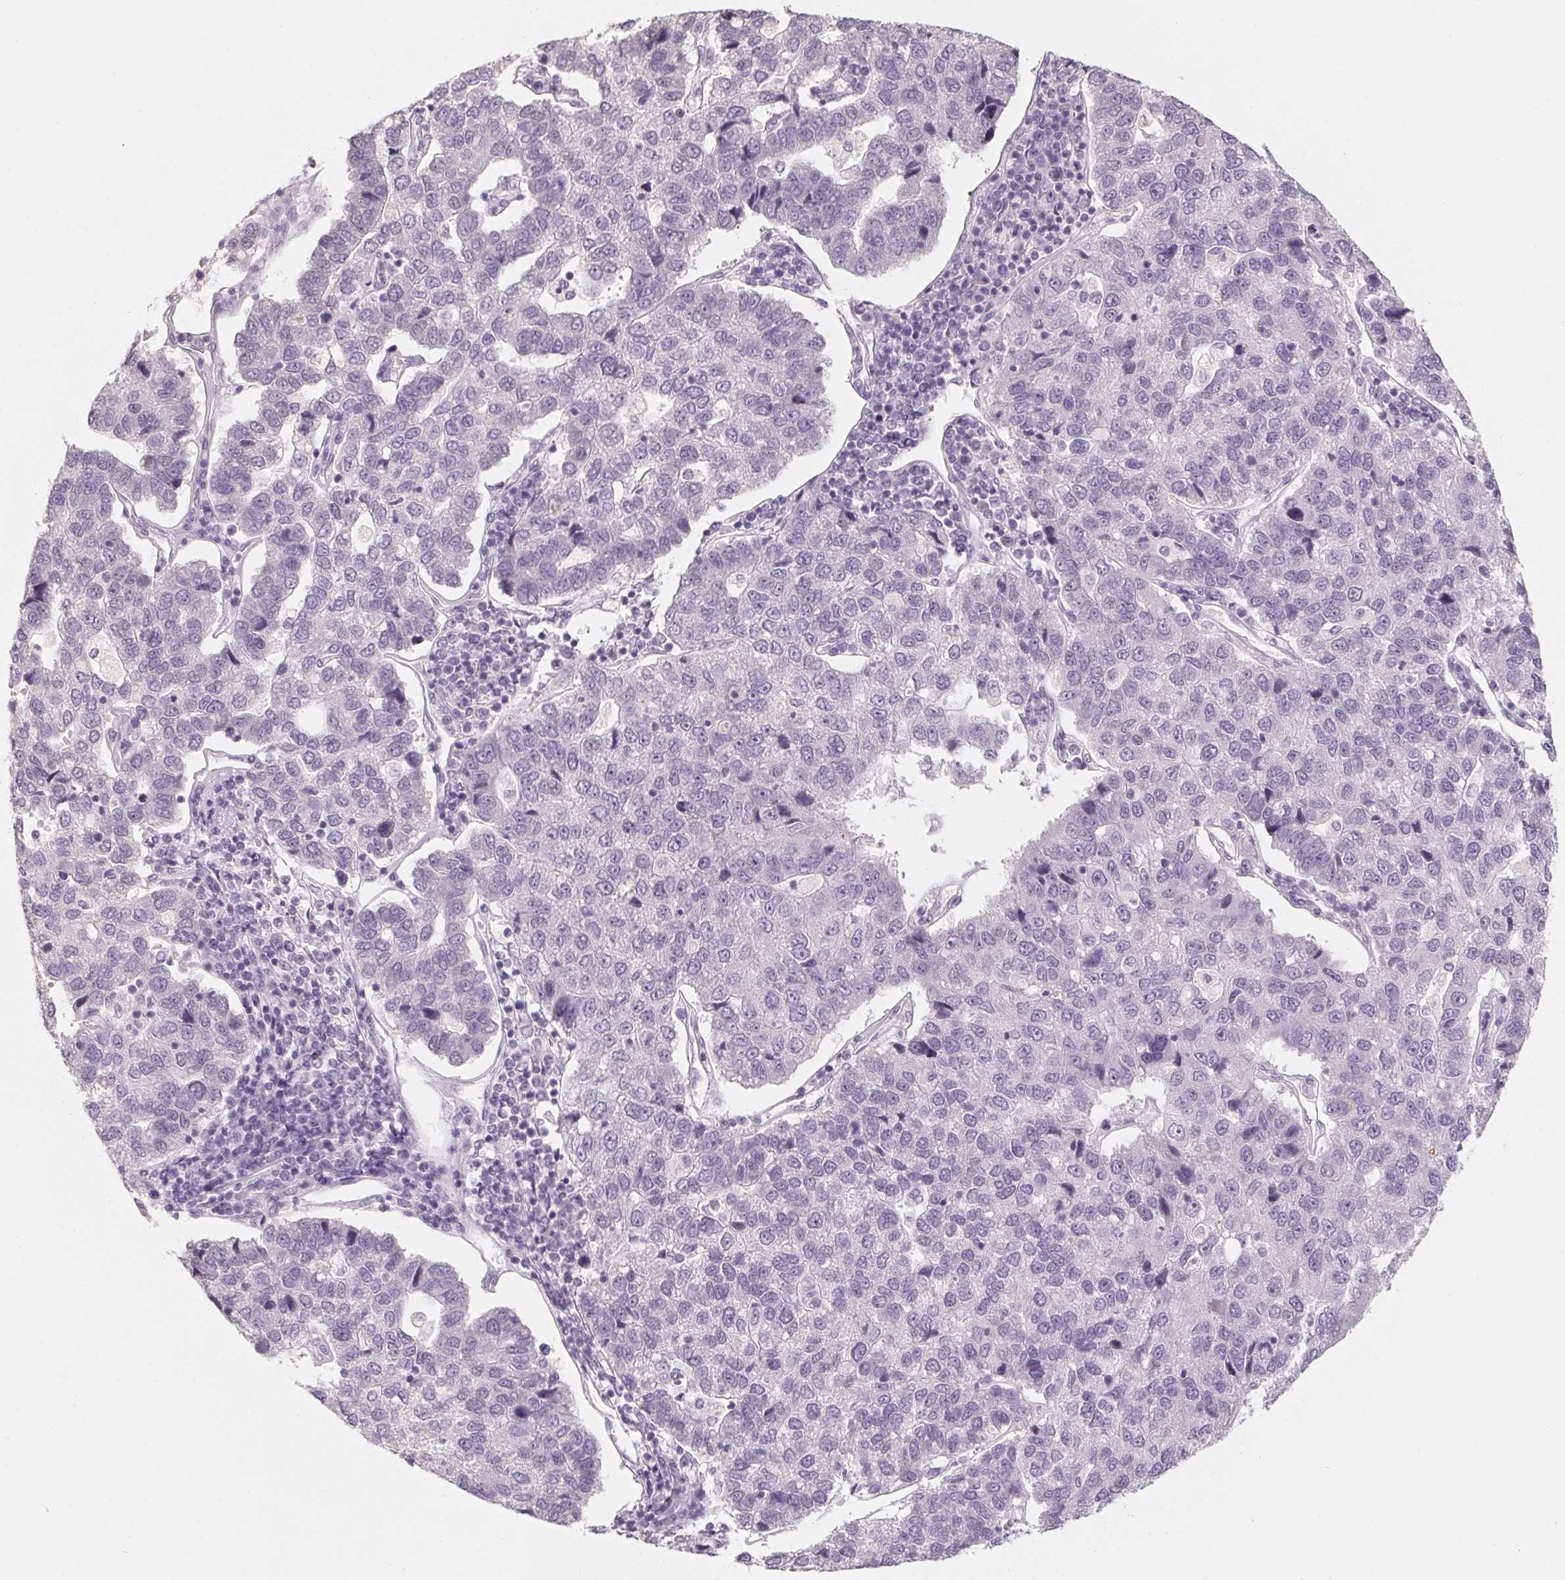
{"staining": {"intensity": "negative", "quantity": "none", "location": "none"}, "tissue": "pancreatic cancer", "cell_type": "Tumor cells", "image_type": "cancer", "snomed": [{"axis": "morphology", "description": "Adenocarcinoma, NOS"}, {"axis": "topography", "description": "Pancreas"}], "caption": "Human pancreatic cancer stained for a protein using immunohistochemistry displays no expression in tumor cells.", "gene": "CAPZA3", "patient": {"sex": "female", "age": 61}}